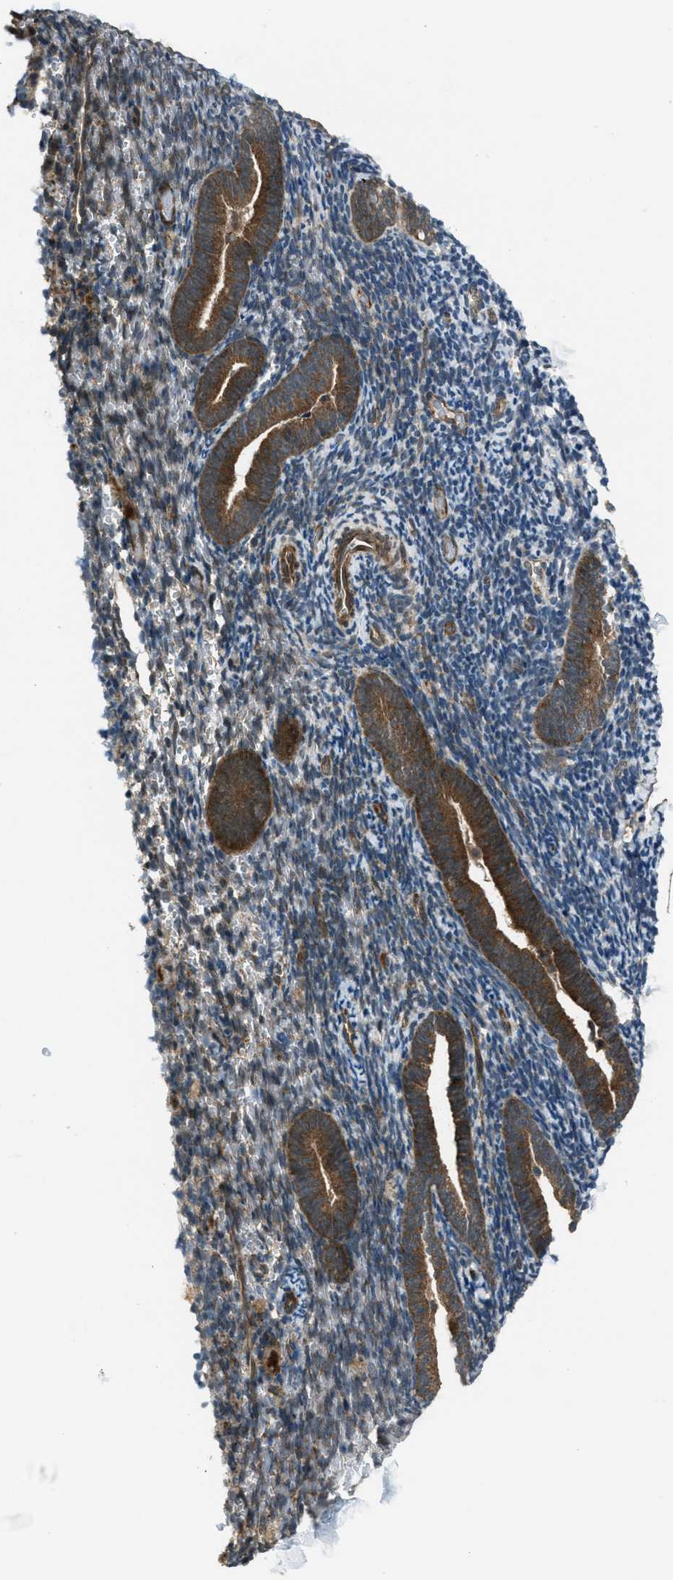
{"staining": {"intensity": "weak", "quantity": "25%-75%", "location": "cytoplasmic/membranous"}, "tissue": "endometrium", "cell_type": "Cells in endometrial stroma", "image_type": "normal", "snomed": [{"axis": "morphology", "description": "Normal tissue, NOS"}, {"axis": "topography", "description": "Endometrium"}], "caption": "A photomicrograph of human endometrium stained for a protein shows weak cytoplasmic/membranous brown staining in cells in endometrial stroma. Using DAB (brown) and hematoxylin (blue) stains, captured at high magnification using brightfield microscopy.", "gene": "ASAP2", "patient": {"sex": "female", "age": 51}}